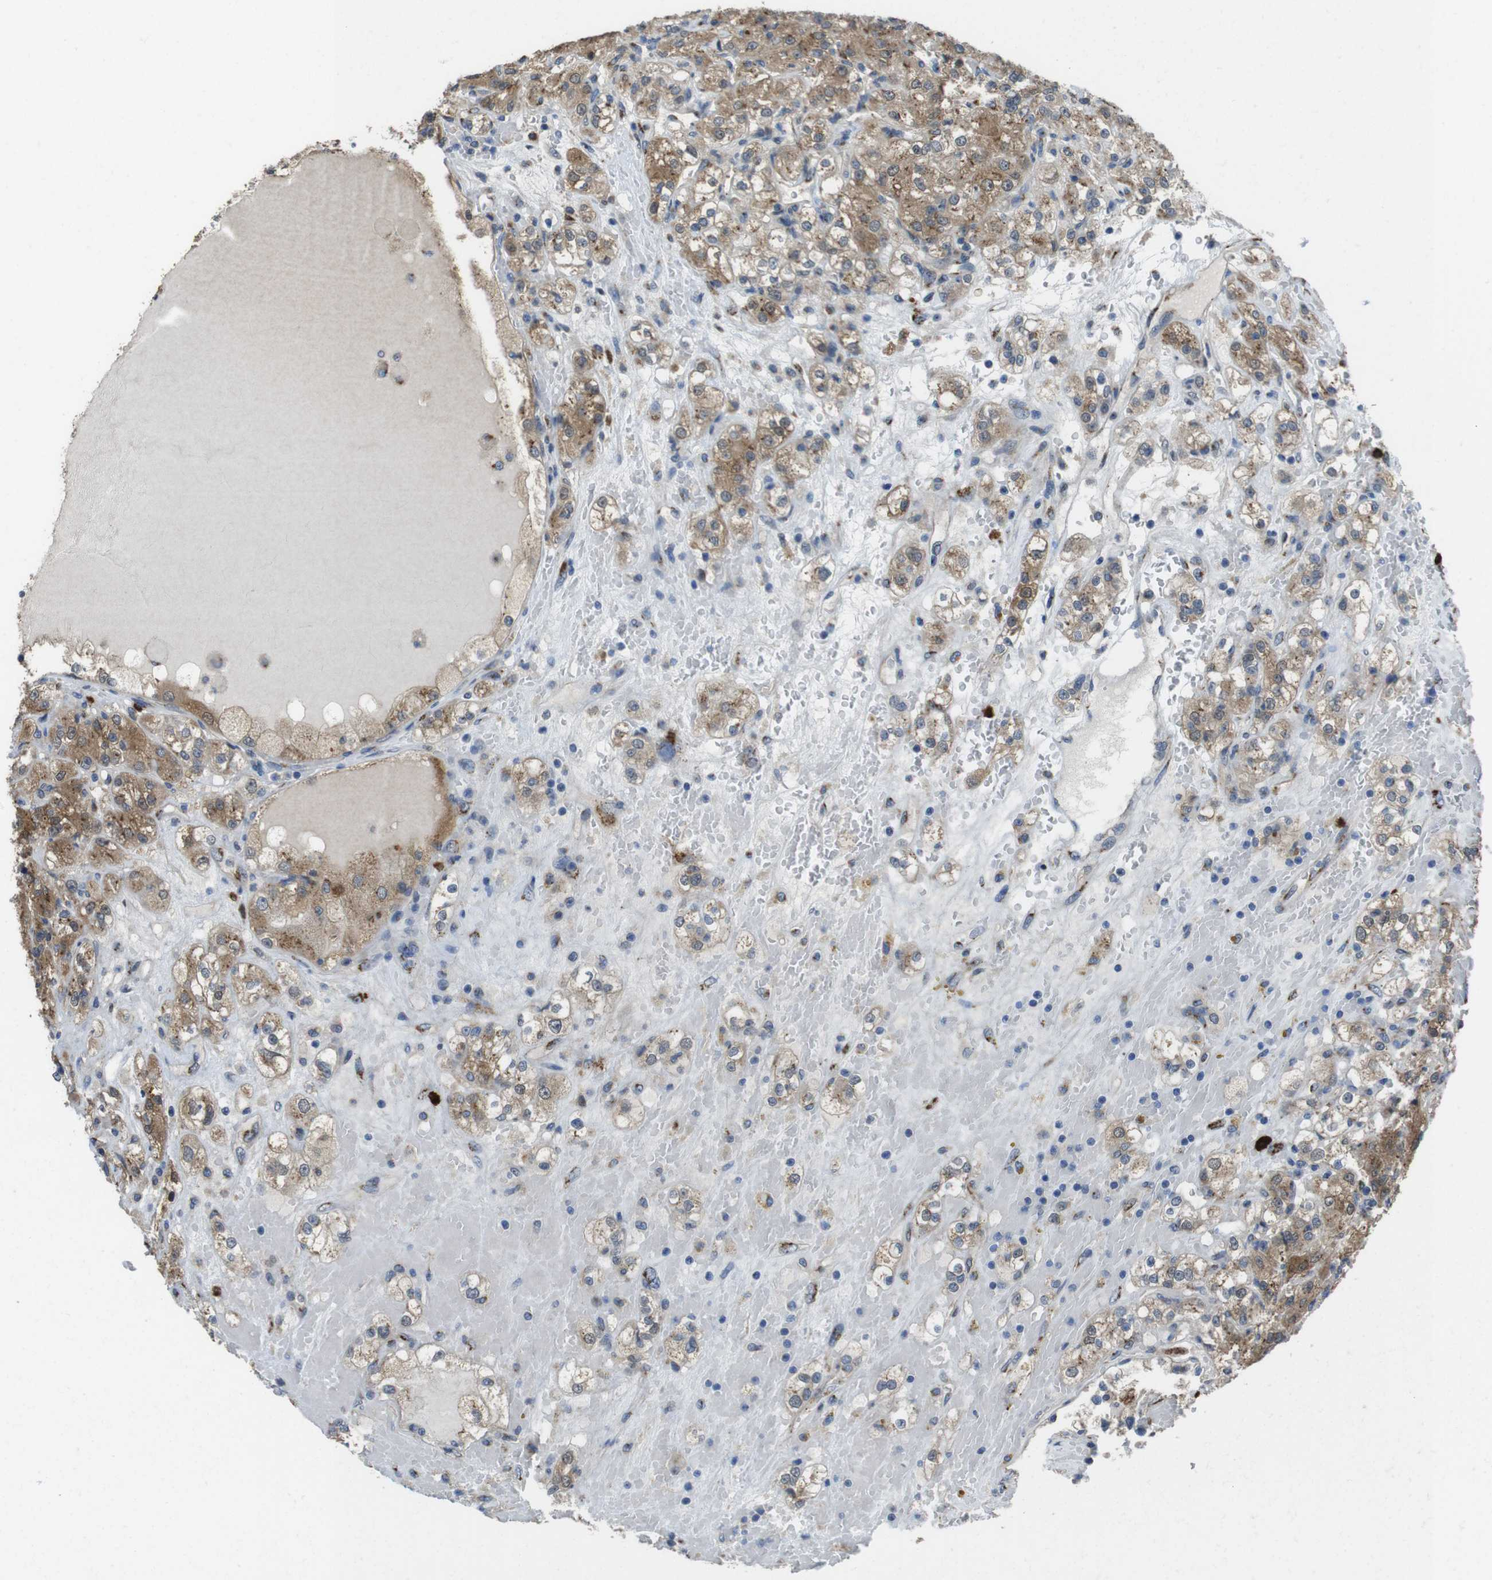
{"staining": {"intensity": "moderate", "quantity": ">75%", "location": "cytoplasmic/membranous"}, "tissue": "renal cancer", "cell_type": "Tumor cells", "image_type": "cancer", "snomed": [{"axis": "morphology", "description": "Normal tissue, NOS"}, {"axis": "morphology", "description": "Adenocarcinoma, NOS"}, {"axis": "topography", "description": "Kidney"}], "caption": "Immunohistochemistry (IHC) of renal cancer reveals medium levels of moderate cytoplasmic/membranous staining in about >75% of tumor cells. The protein of interest is shown in brown color, while the nuclei are stained blue.", "gene": "RAB6A", "patient": {"sex": "male", "age": 61}}